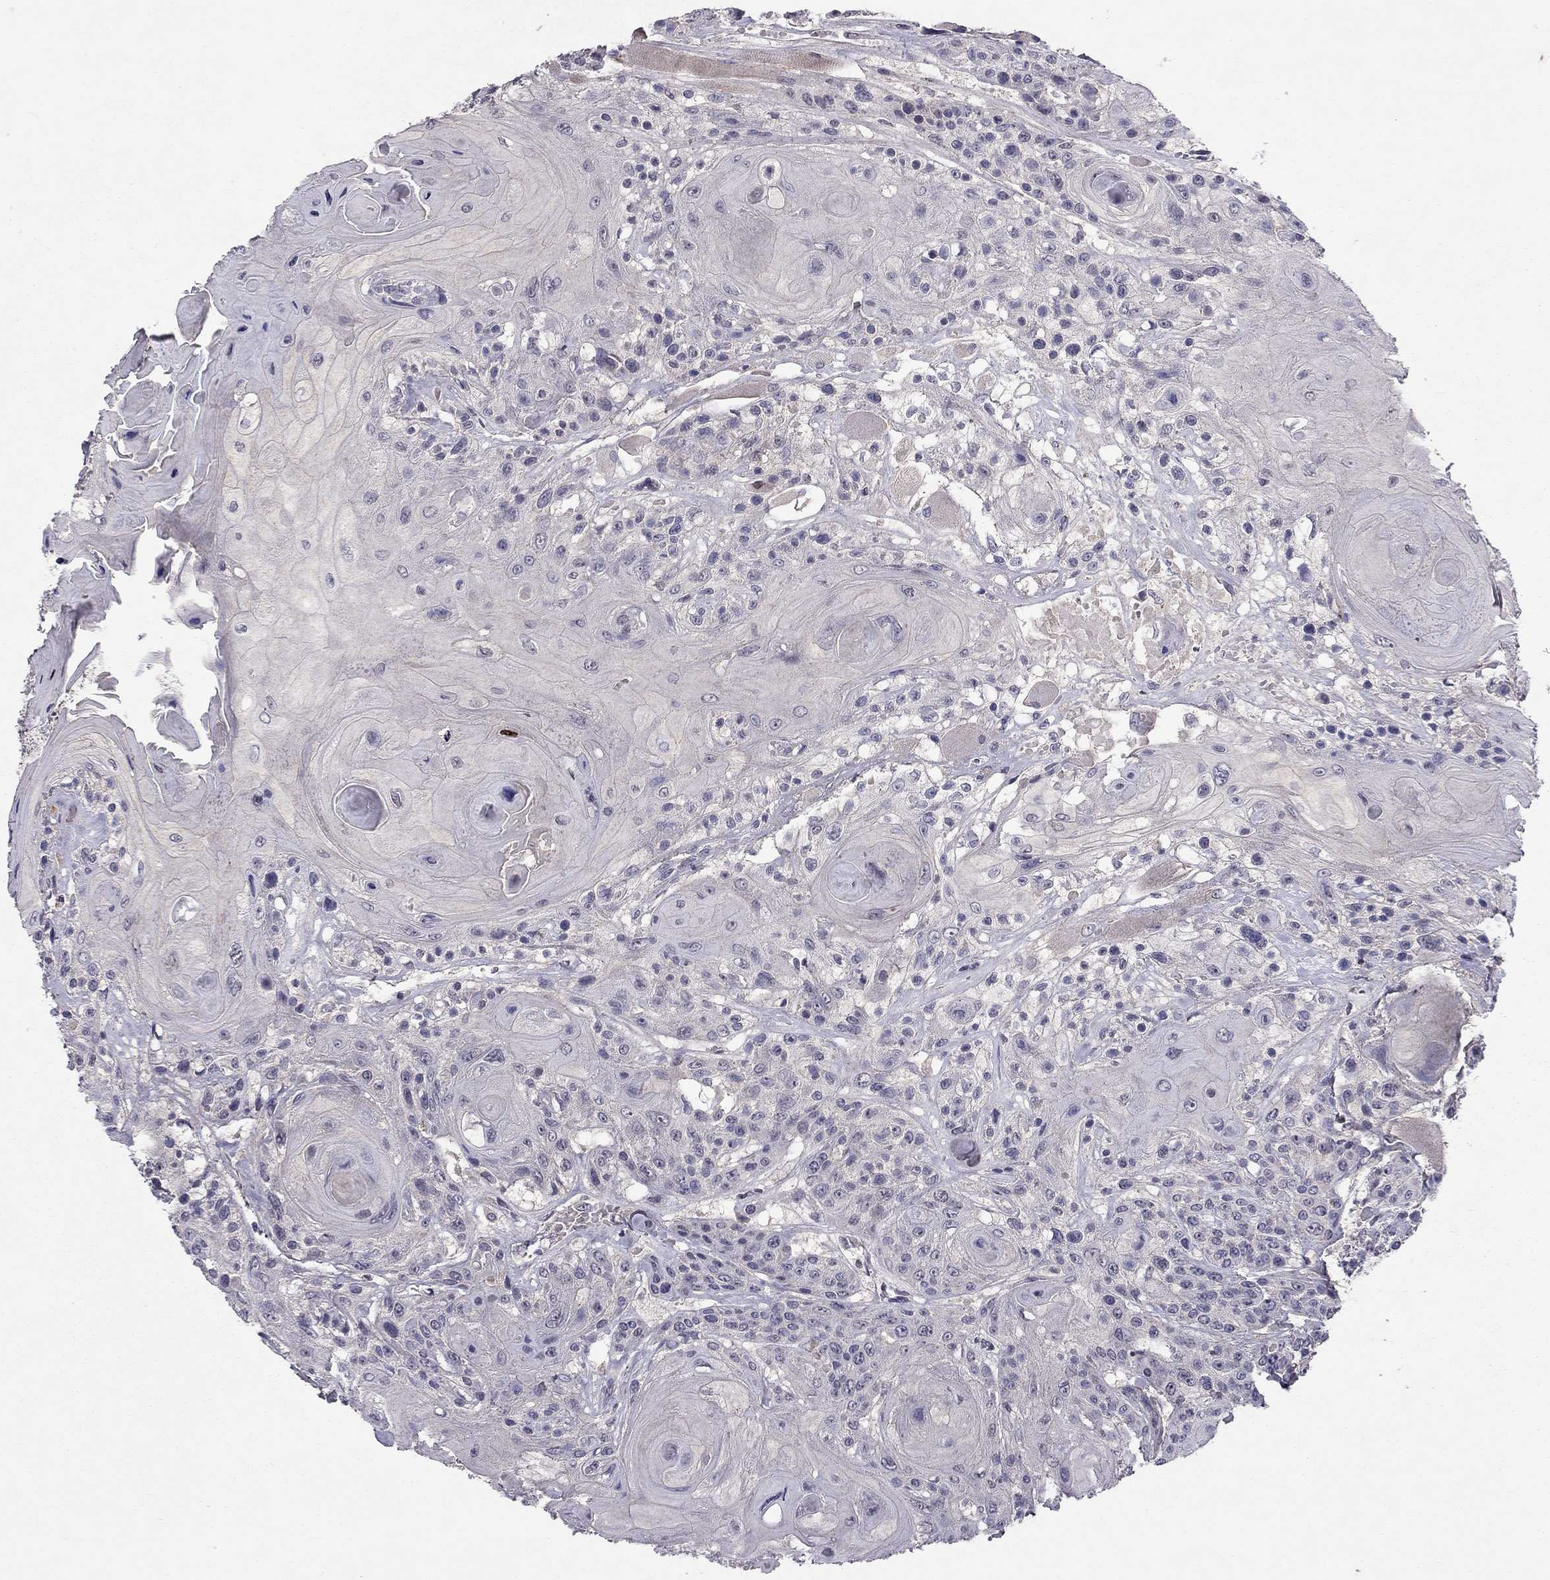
{"staining": {"intensity": "negative", "quantity": "none", "location": "none"}, "tissue": "head and neck cancer", "cell_type": "Tumor cells", "image_type": "cancer", "snomed": [{"axis": "morphology", "description": "Squamous cell carcinoma, NOS"}, {"axis": "topography", "description": "Head-Neck"}], "caption": "Immunohistochemistry histopathology image of neoplastic tissue: human head and neck squamous cell carcinoma stained with DAB (3,3'-diaminobenzidine) exhibits no significant protein staining in tumor cells. (Stains: DAB immunohistochemistry (IHC) with hematoxylin counter stain, Microscopy: brightfield microscopy at high magnification).", "gene": "ESR2", "patient": {"sex": "female", "age": 59}}